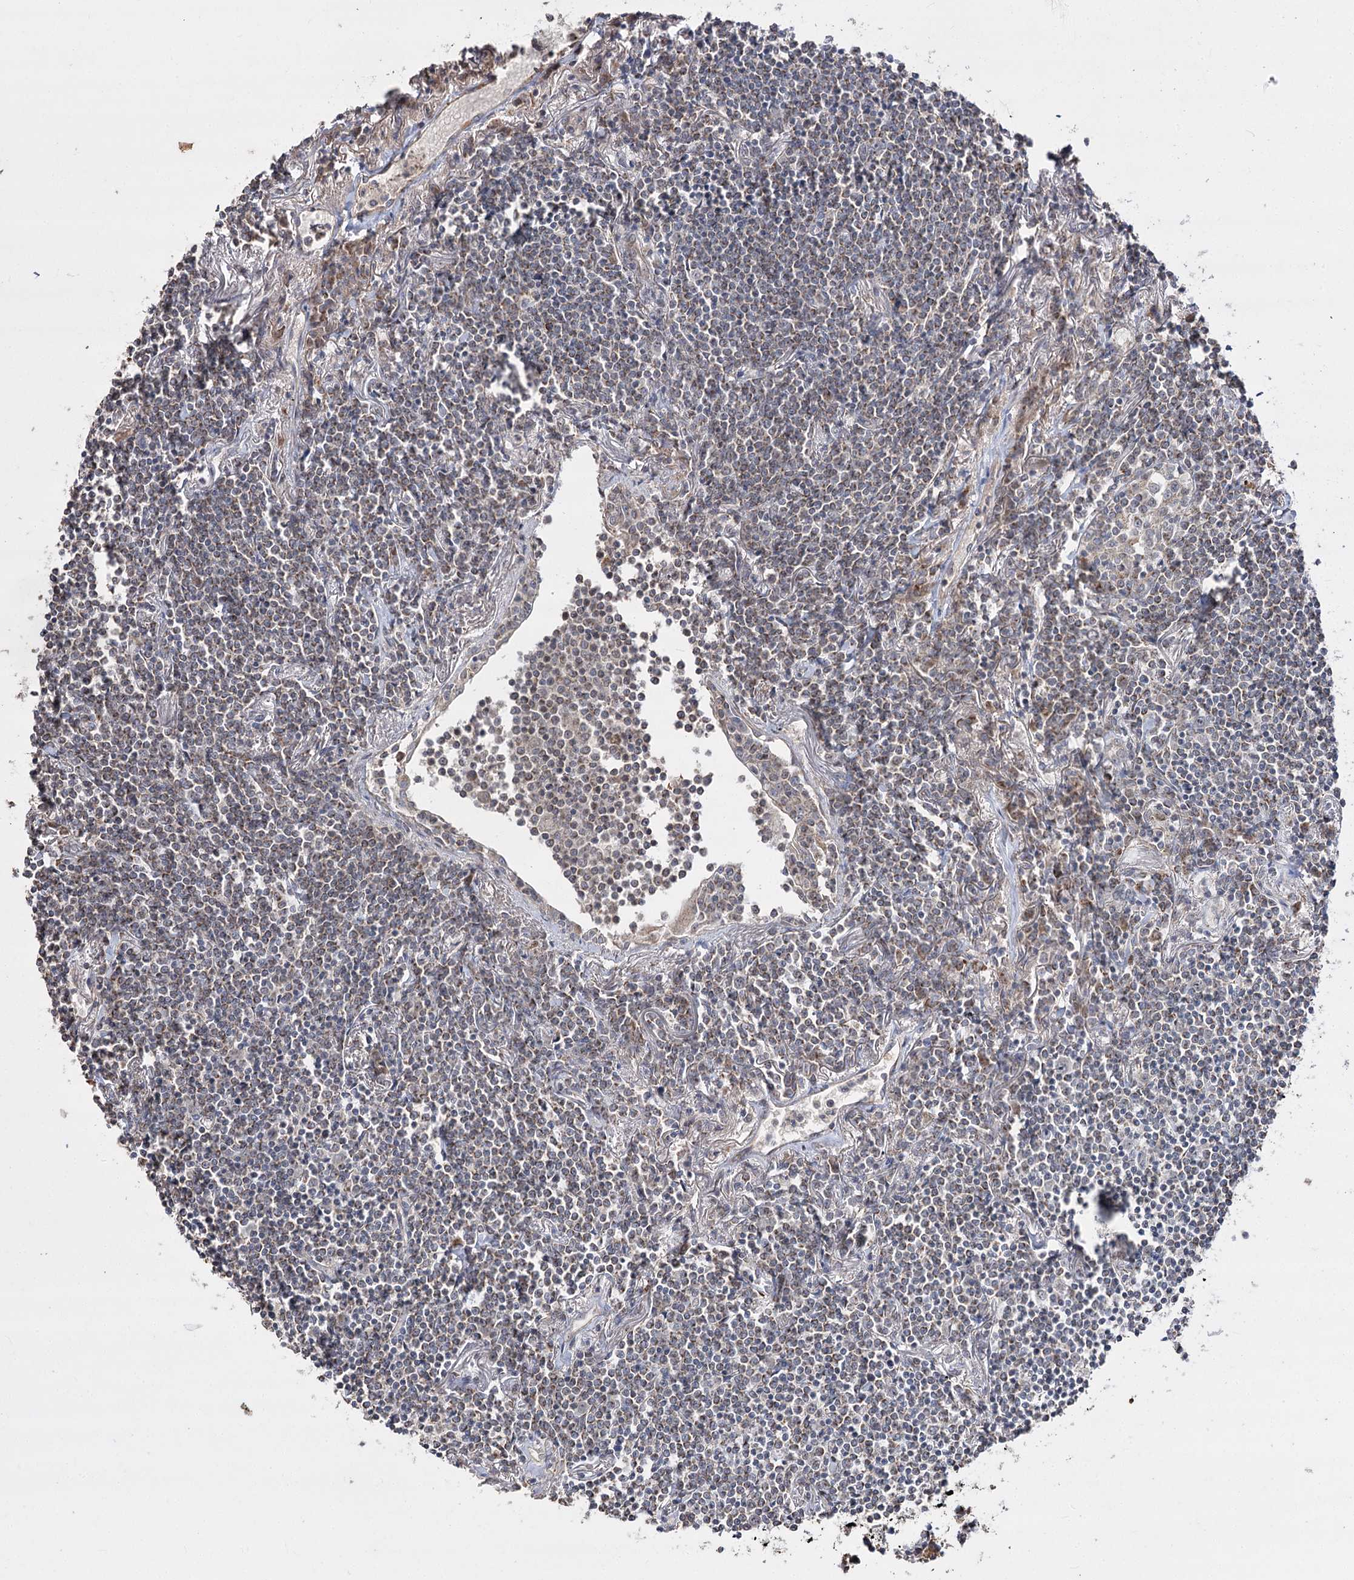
{"staining": {"intensity": "weak", "quantity": ">75%", "location": "cytoplasmic/membranous"}, "tissue": "lymphoma", "cell_type": "Tumor cells", "image_type": "cancer", "snomed": [{"axis": "morphology", "description": "Malignant lymphoma, non-Hodgkin's type, Low grade"}, {"axis": "topography", "description": "Lung"}], "caption": "Tumor cells exhibit weak cytoplasmic/membranous expression in approximately >75% of cells in low-grade malignant lymphoma, non-Hodgkin's type.", "gene": "NADK2", "patient": {"sex": "female", "age": 71}}